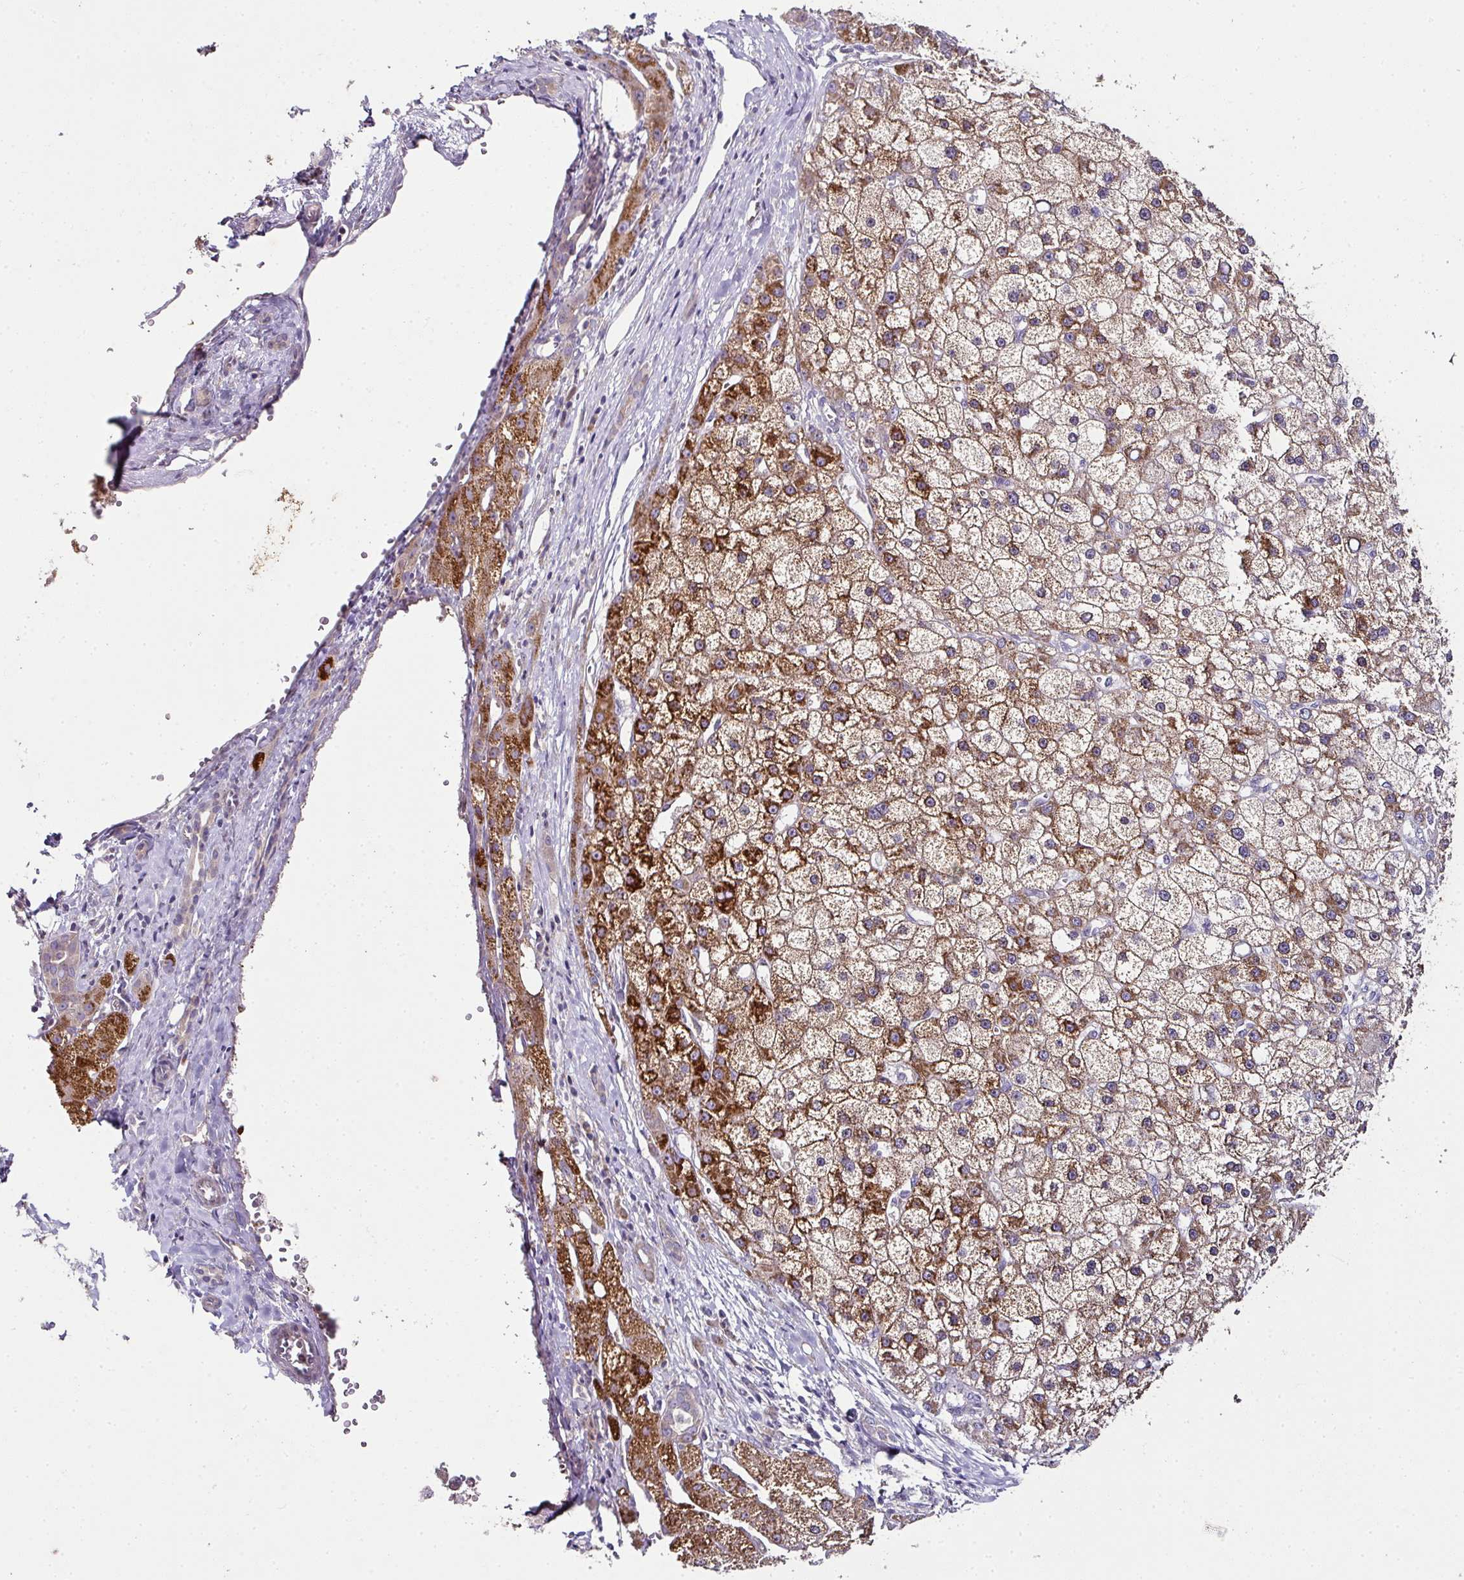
{"staining": {"intensity": "strong", "quantity": "25%-75%", "location": "cytoplasmic/membranous"}, "tissue": "liver cancer", "cell_type": "Tumor cells", "image_type": "cancer", "snomed": [{"axis": "morphology", "description": "Carcinoma, Hepatocellular, NOS"}, {"axis": "topography", "description": "Liver"}], "caption": "Brown immunohistochemical staining in human liver hepatocellular carcinoma shows strong cytoplasmic/membranous positivity in about 25%-75% of tumor cells.", "gene": "SKIC2", "patient": {"sex": "male", "age": 67}}